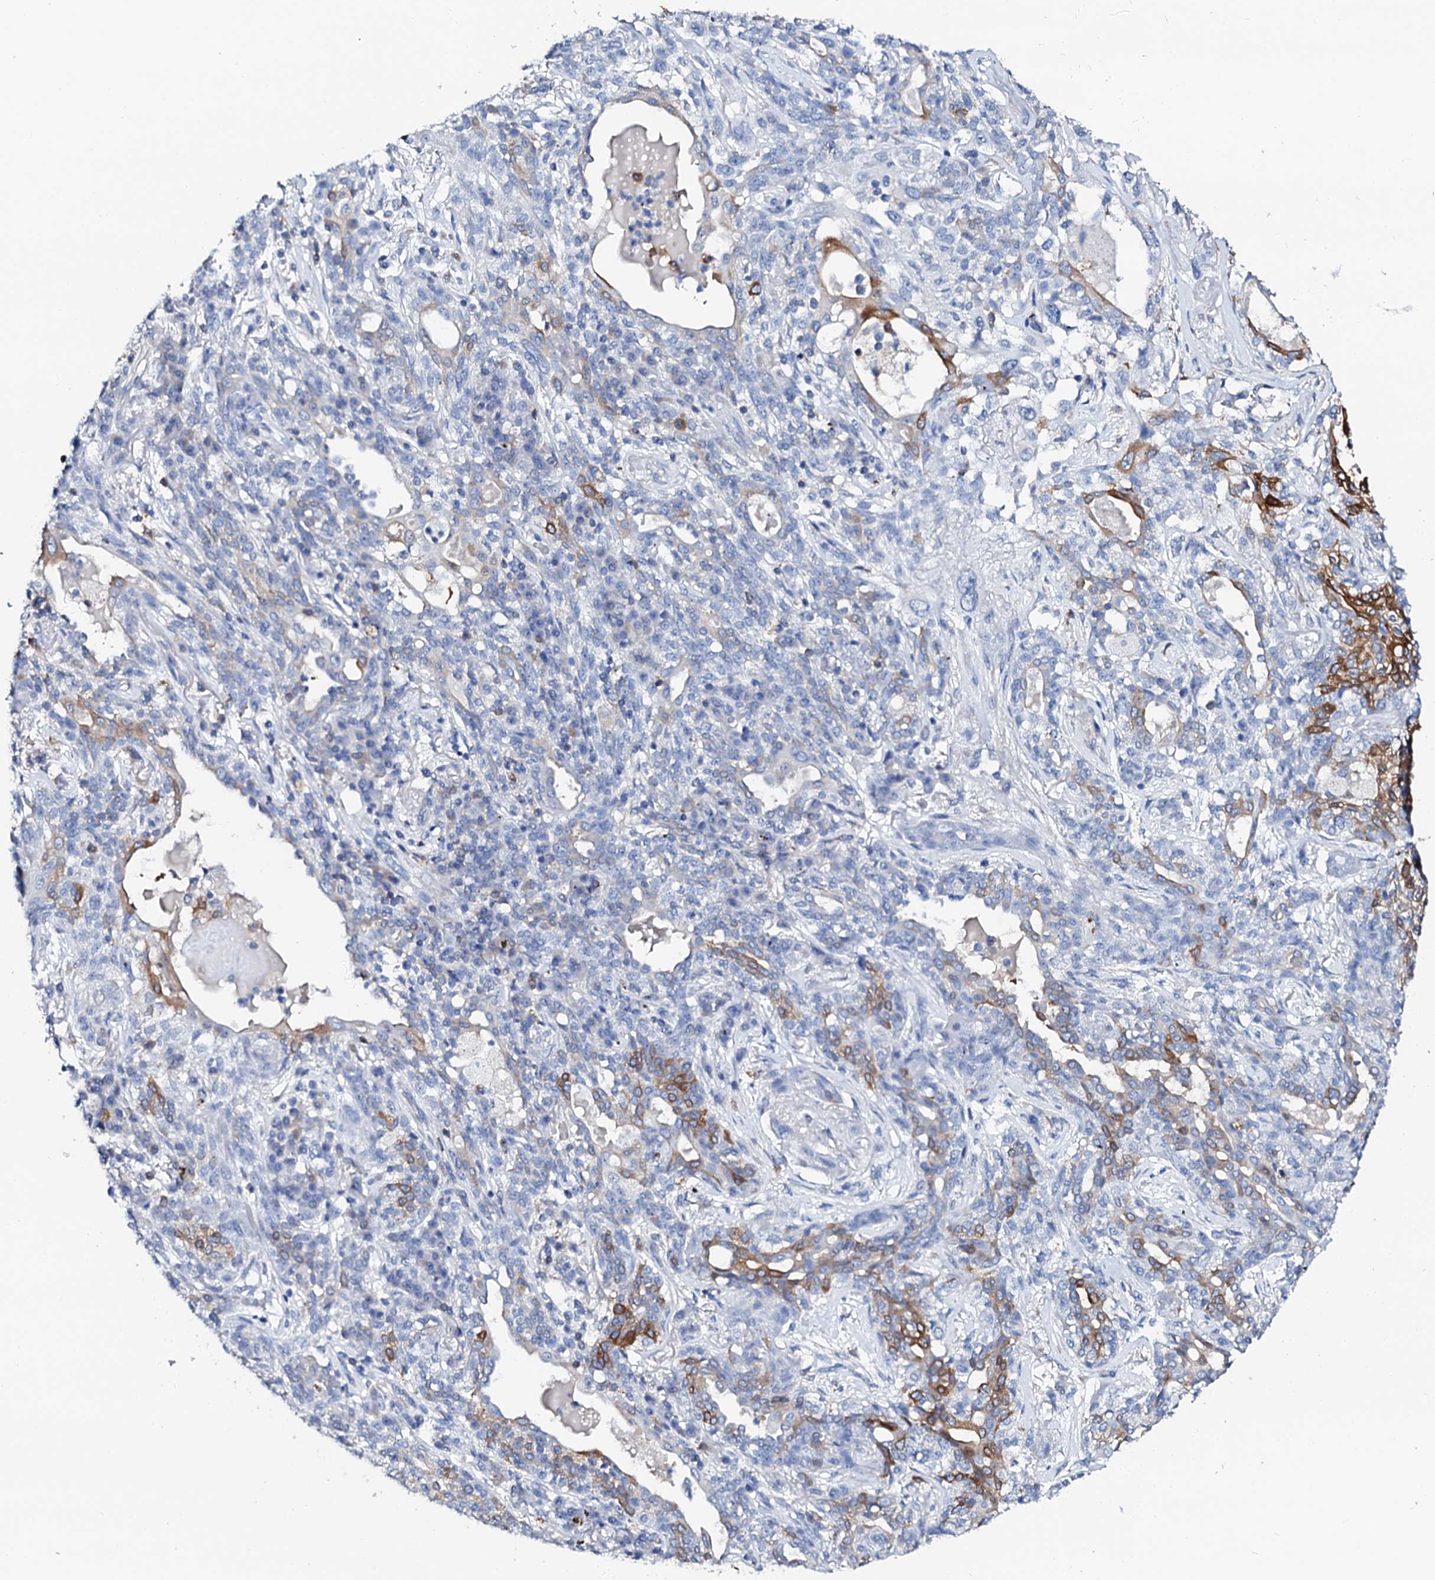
{"staining": {"intensity": "moderate", "quantity": "<25%", "location": "cytoplasmic/membranous"}, "tissue": "lung cancer", "cell_type": "Tumor cells", "image_type": "cancer", "snomed": [{"axis": "morphology", "description": "Squamous cell carcinoma, NOS"}, {"axis": "topography", "description": "Lung"}], "caption": "Lung cancer stained with a protein marker demonstrates moderate staining in tumor cells.", "gene": "GLB1L3", "patient": {"sex": "female", "age": 70}}